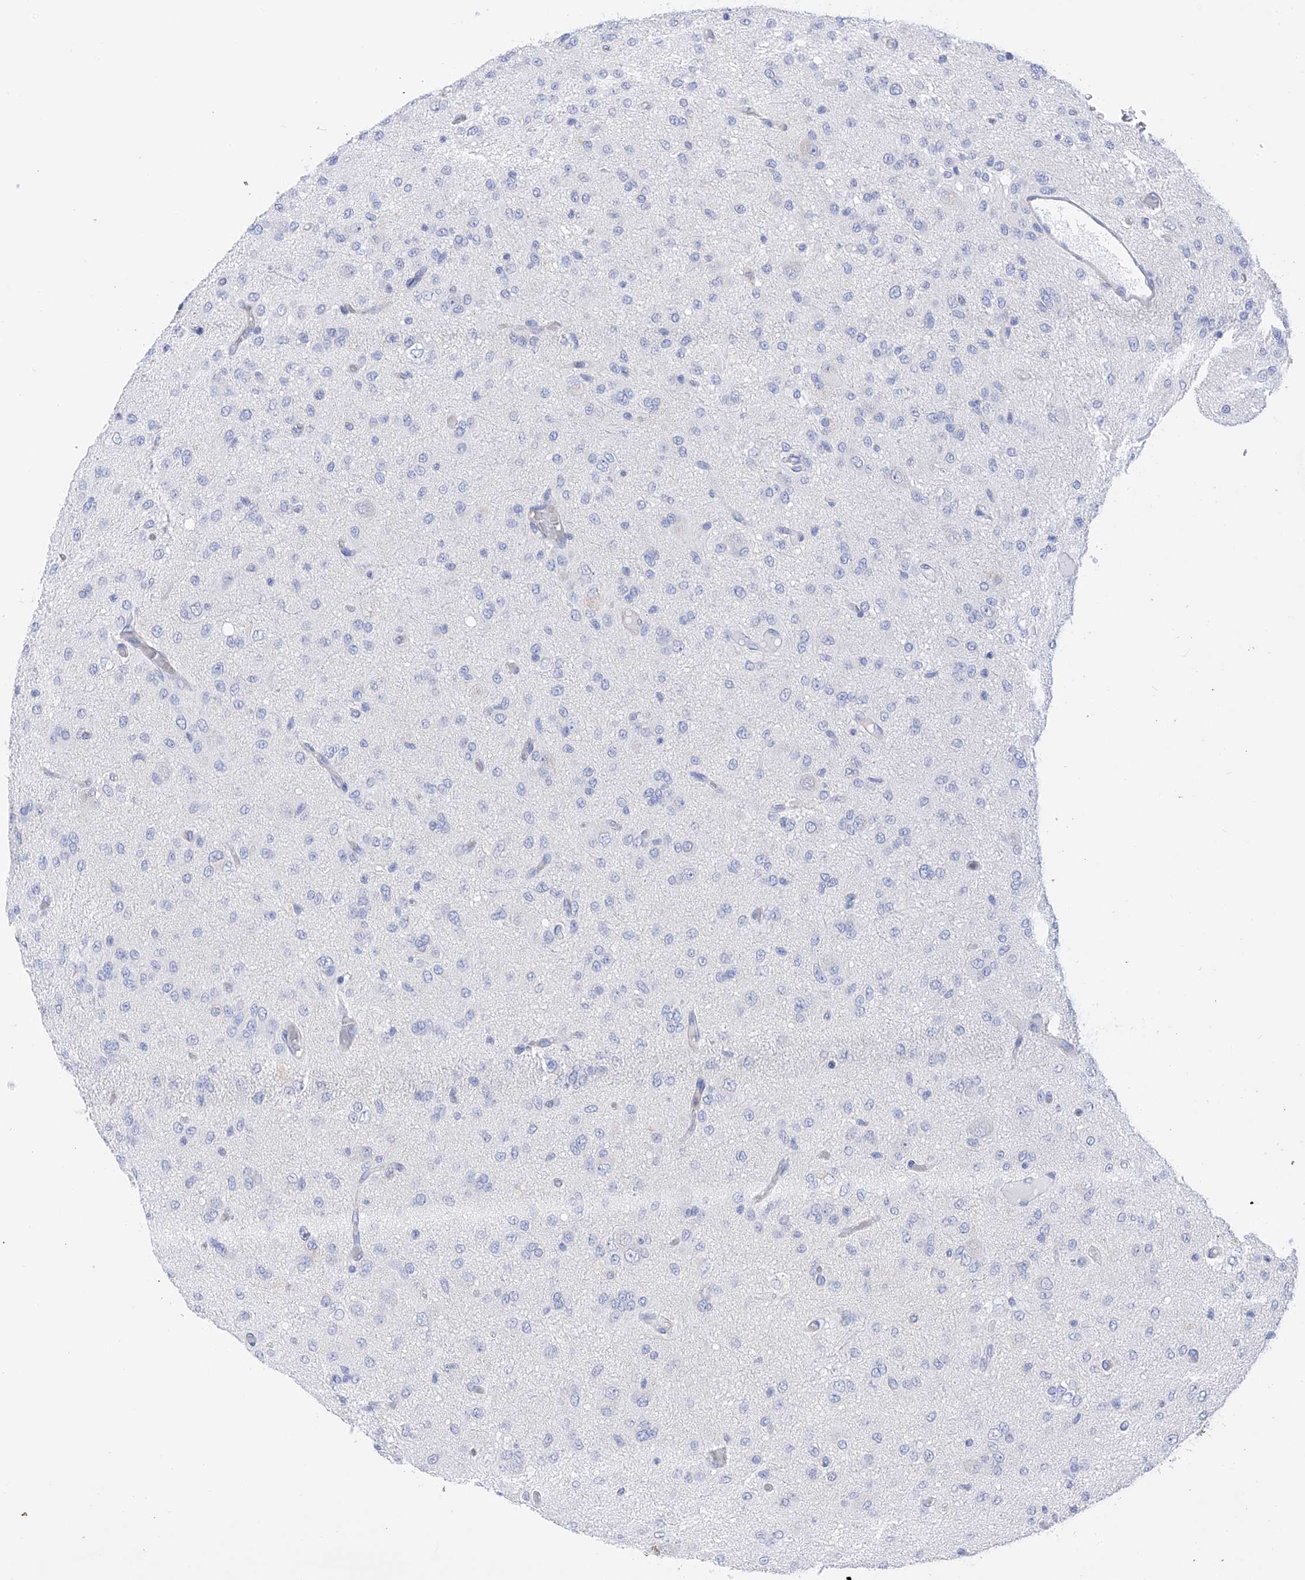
{"staining": {"intensity": "negative", "quantity": "none", "location": "none"}, "tissue": "glioma", "cell_type": "Tumor cells", "image_type": "cancer", "snomed": [{"axis": "morphology", "description": "Glioma, malignant, High grade"}, {"axis": "topography", "description": "Brain"}], "caption": "The photomicrograph exhibits no significant positivity in tumor cells of glioma. (Stains: DAB (3,3'-diaminobenzidine) immunohistochemistry (IHC) with hematoxylin counter stain, Microscopy: brightfield microscopy at high magnification).", "gene": "FLG", "patient": {"sex": "female", "age": 59}}